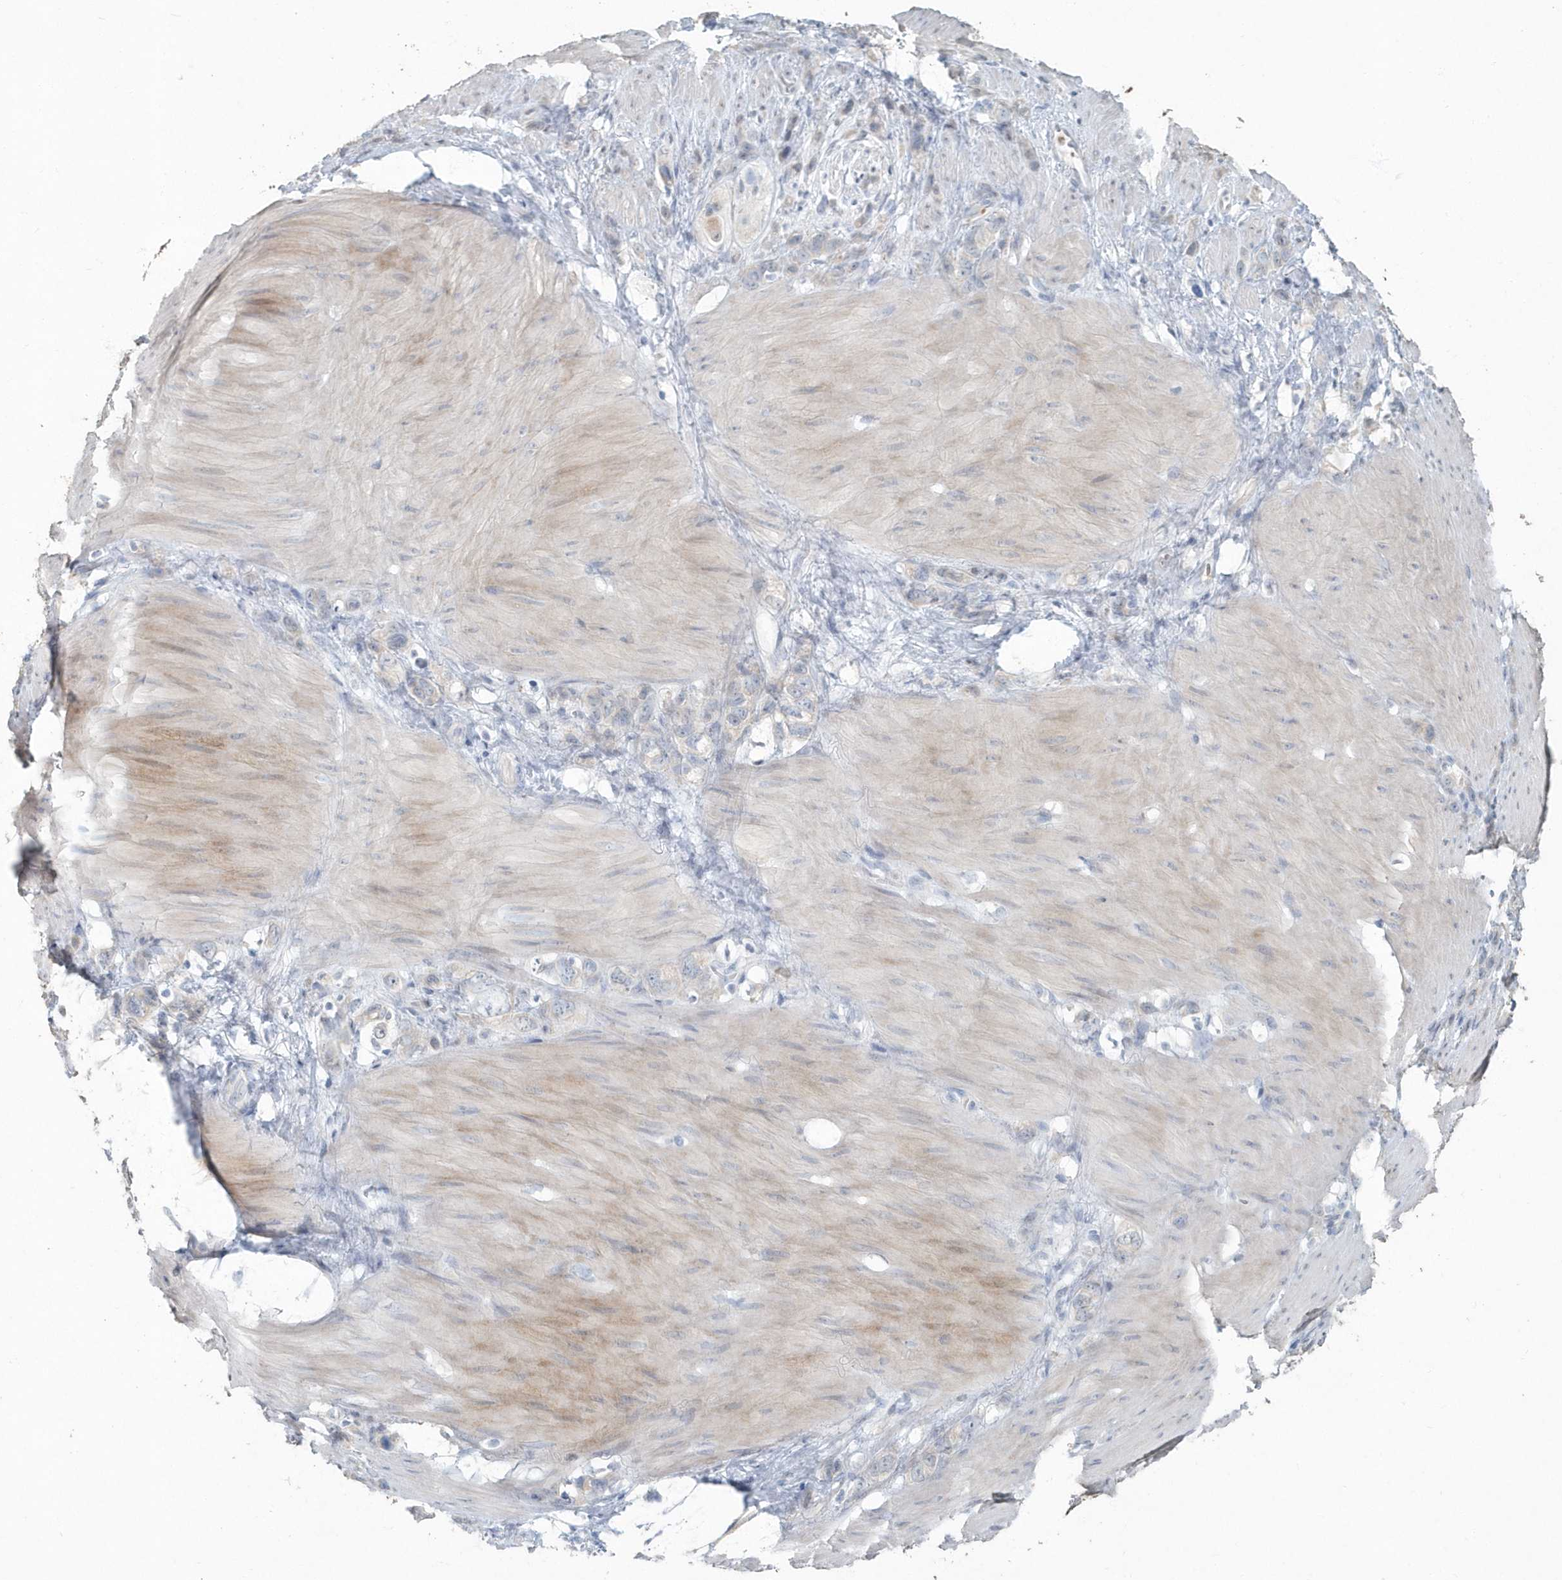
{"staining": {"intensity": "negative", "quantity": "none", "location": "none"}, "tissue": "stomach cancer", "cell_type": "Tumor cells", "image_type": "cancer", "snomed": [{"axis": "morphology", "description": "Normal tissue, NOS"}, {"axis": "morphology", "description": "Adenocarcinoma, NOS"}, {"axis": "morphology", "description": "Adenocarcinoma, High grade"}, {"axis": "topography", "description": "Stomach, upper"}, {"axis": "topography", "description": "Stomach"}], "caption": "Immunohistochemistry of human stomach cancer (adenocarcinoma (high-grade)) exhibits no positivity in tumor cells. The staining was performed using DAB (3,3'-diaminobenzidine) to visualize the protein expression in brown, while the nuclei were stained in blue with hematoxylin (Magnification: 20x).", "gene": "MYOT", "patient": {"sex": "female", "age": 65}}